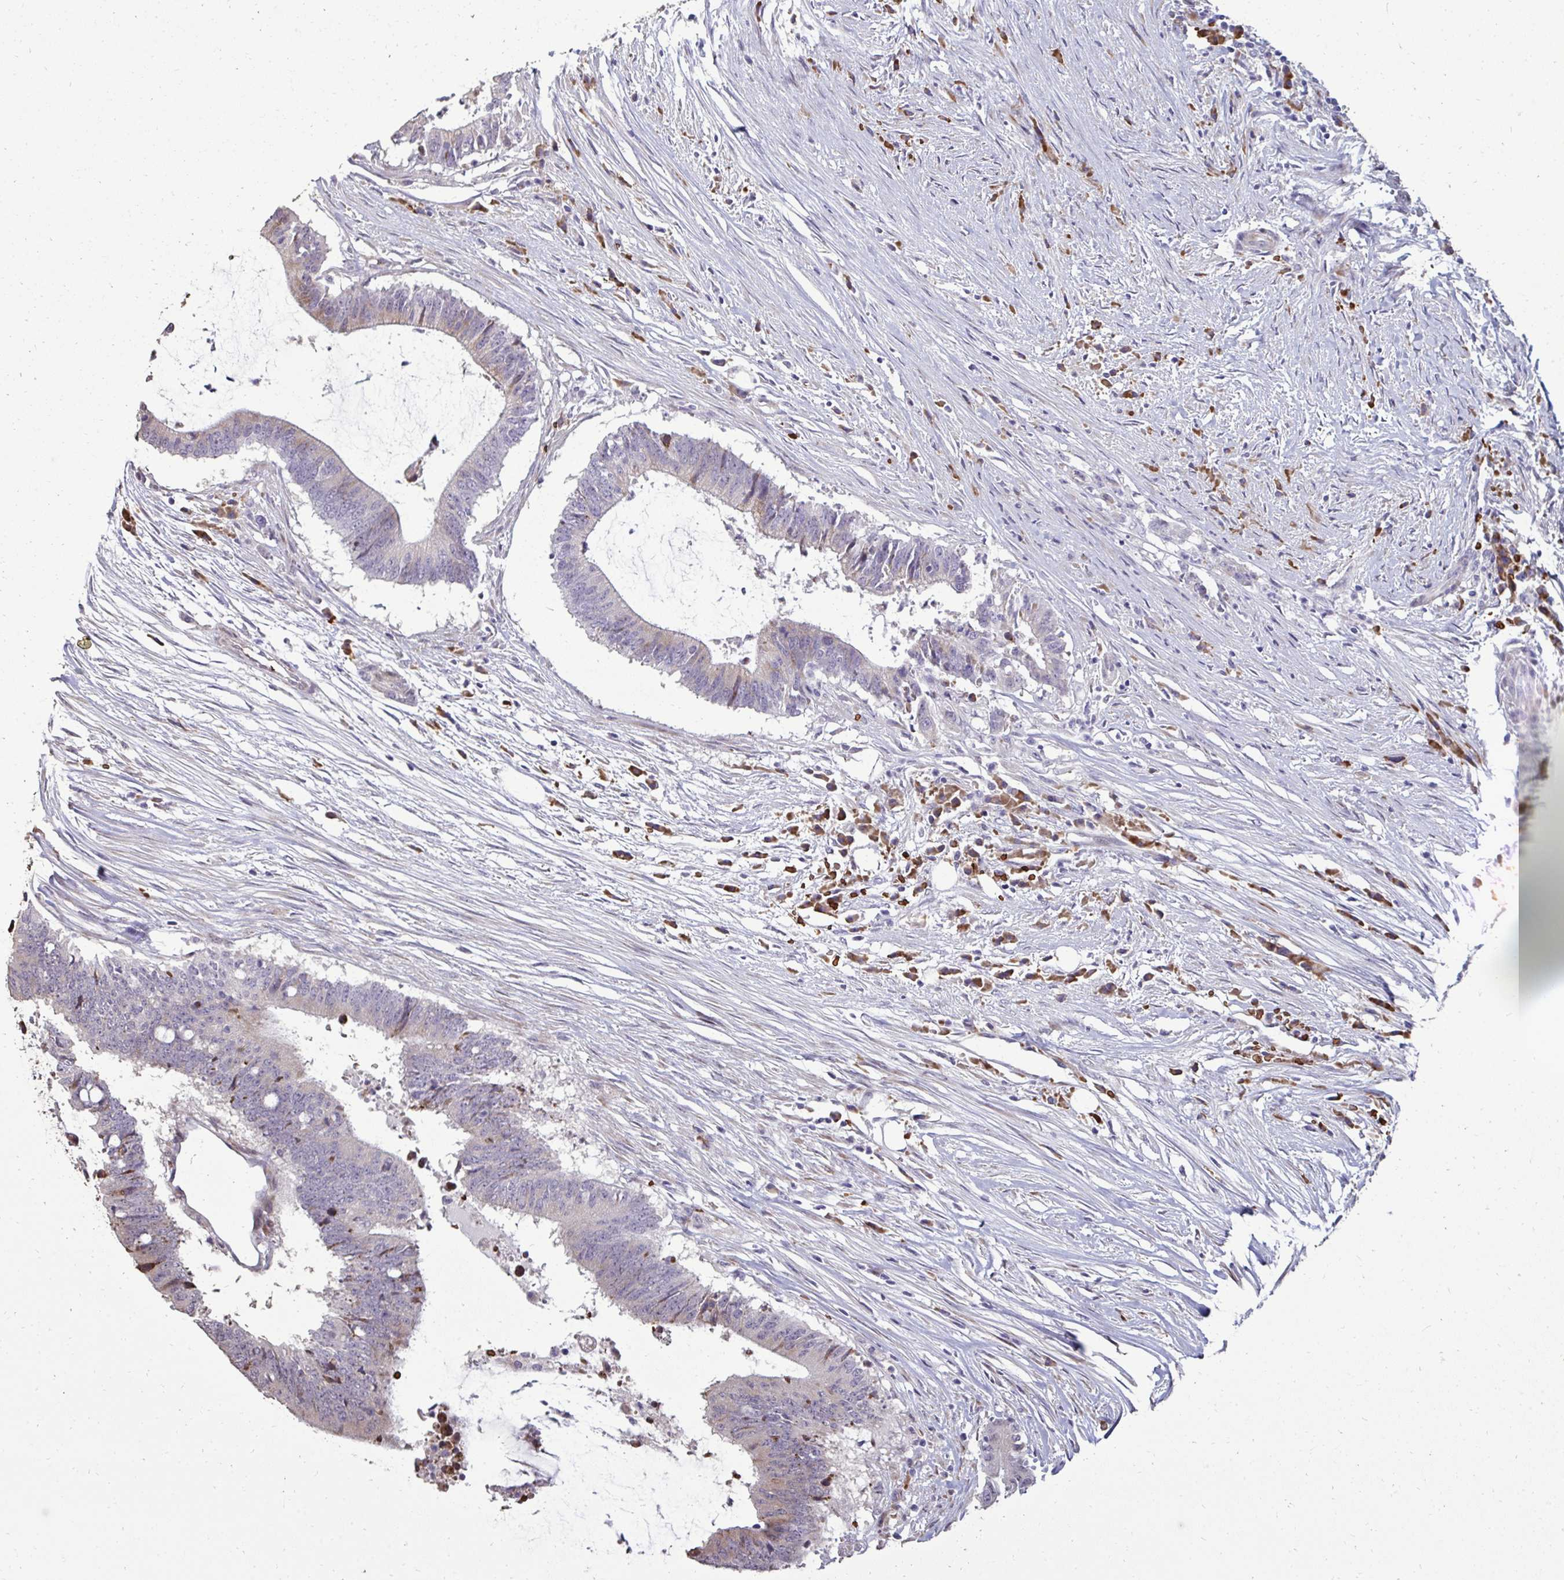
{"staining": {"intensity": "weak", "quantity": "<25%", "location": "cytoplasmic/membranous"}, "tissue": "colorectal cancer", "cell_type": "Tumor cells", "image_type": "cancer", "snomed": [{"axis": "morphology", "description": "Adenocarcinoma, NOS"}, {"axis": "topography", "description": "Colon"}], "caption": "Histopathology image shows no significant protein staining in tumor cells of adenocarcinoma (colorectal).", "gene": "FIBCD1", "patient": {"sex": "female", "age": 43}}